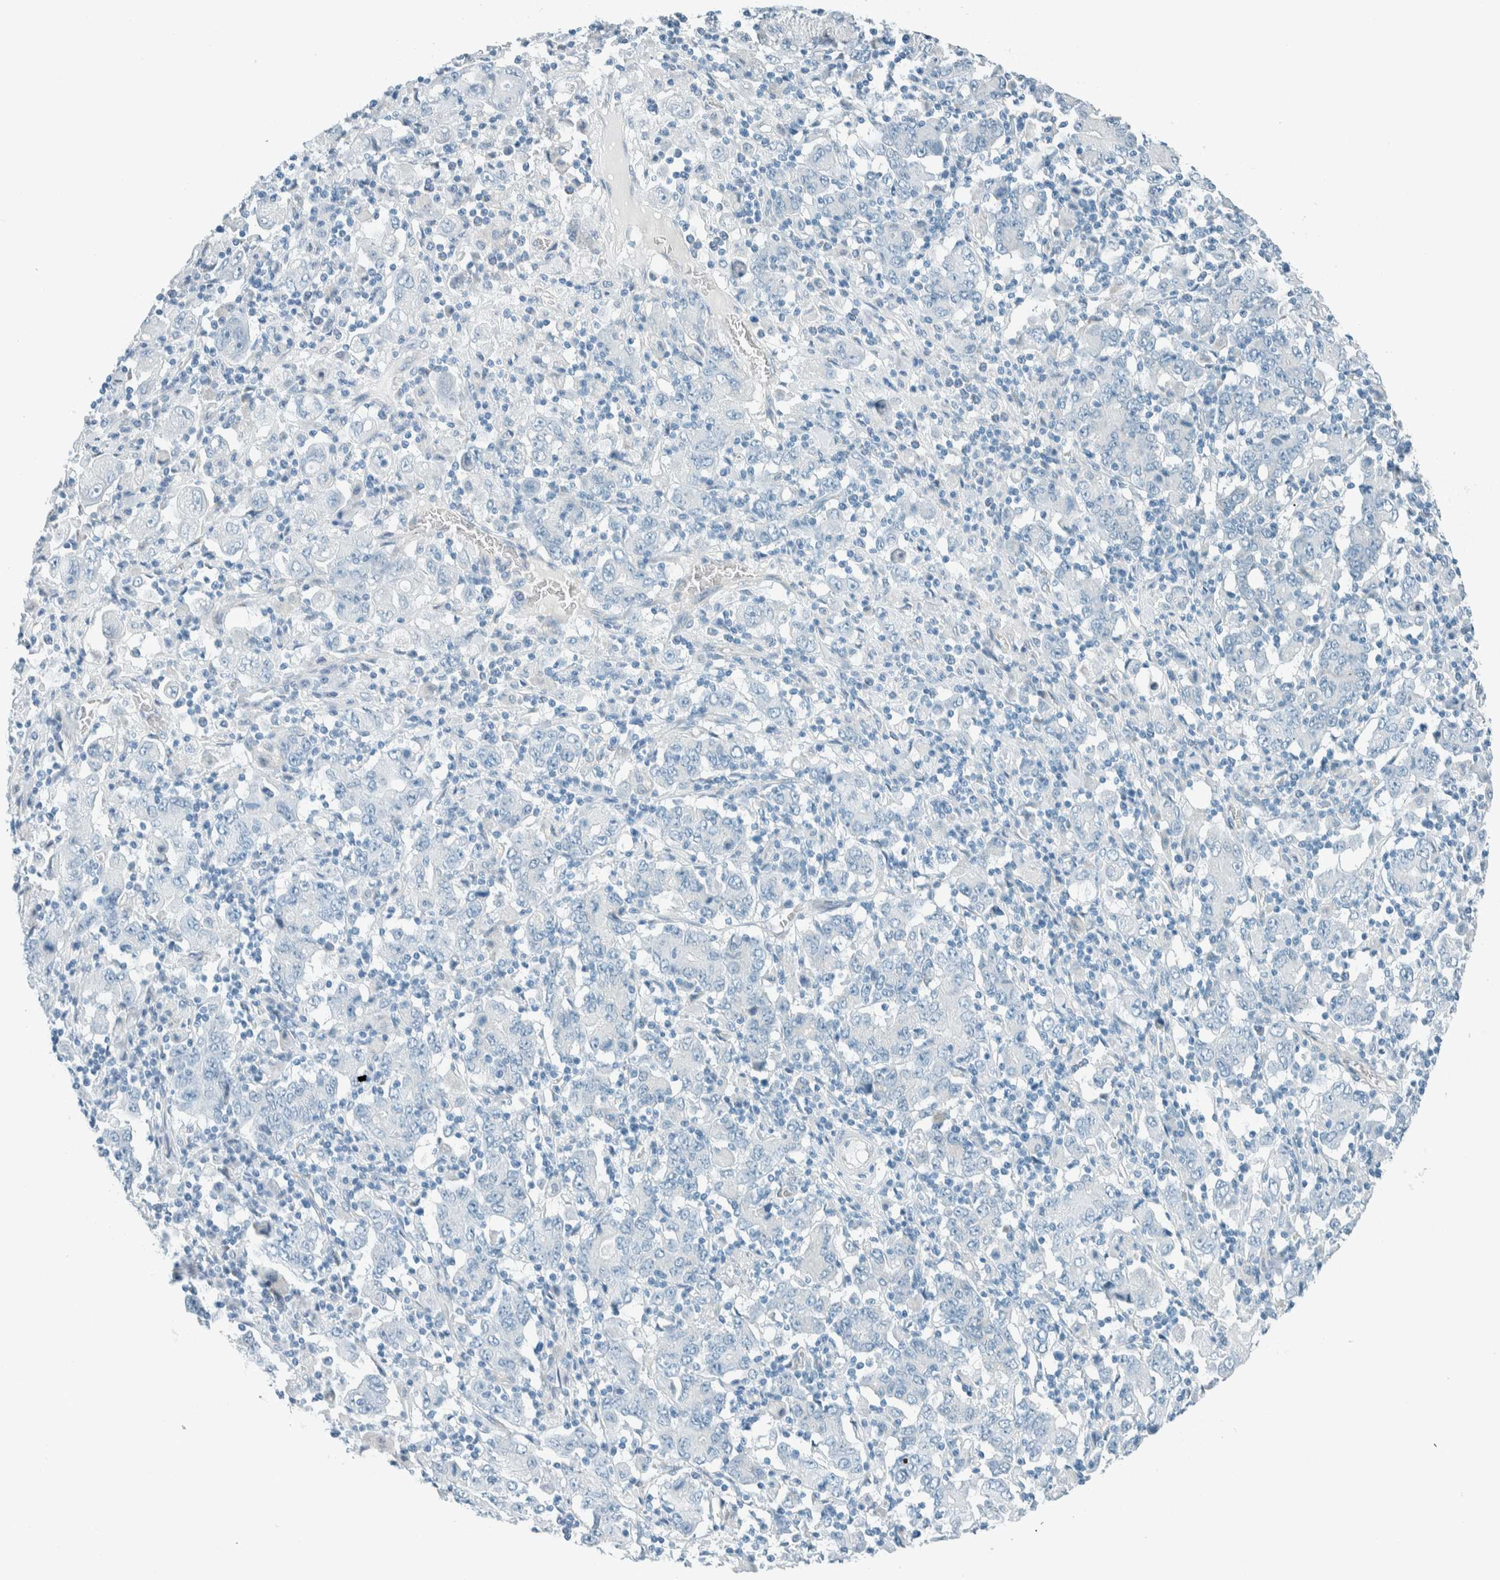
{"staining": {"intensity": "negative", "quantity": "none", "location": "none"}, "tissue": "stomach cancer", "cell_type": "Tumor cells", "image_type": "cancer", "snomed": [{"axis": "morphology", "description": "Adenocarcinoma, NOS"}, {"axis": "topography", "description": "Stomach, upper"}], "caption": "Immunohistochemical staining of stomach adenocarcinoma demonstrates no significant positivity in tumor cells. (Stains: DAB (3,3'-diaminobenzidine) immunohistochemistry with hematoxylin counter stain, Microscopy: brightfield microscopy at high magnification).", "gene": "ALDH7A1", "patient": {"sex": "male", "age": 69}}